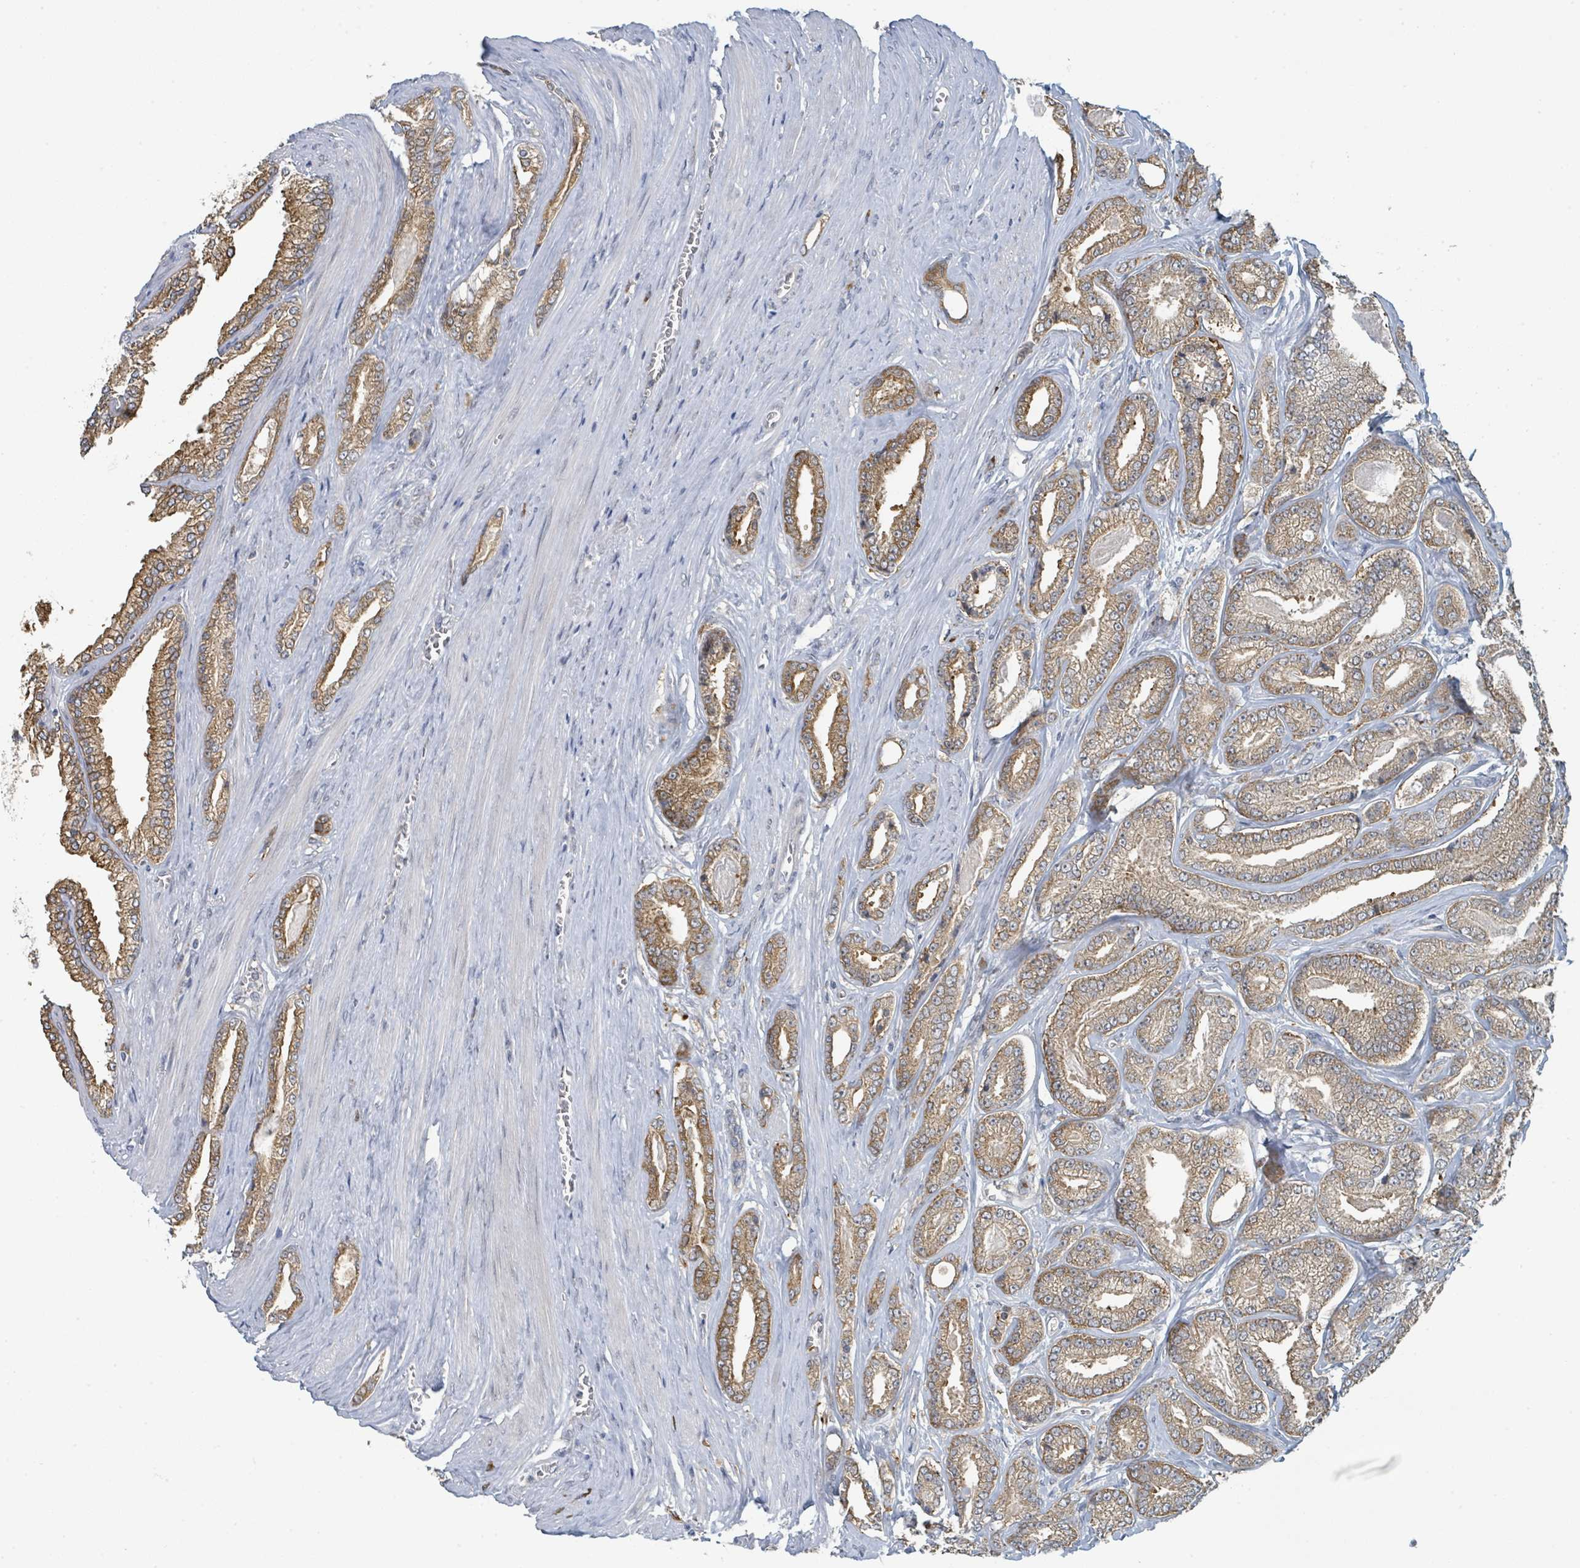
{"staining": {"intensity": "moderate", "quantity": ">75%", "location": "cytoplasmic/membranous"}, "tissue": "prostate cancer", "cell_type": "Tumor cells", "image_type": "cancer", "snomed": [{"axis": "morphology", "description": "Adenocarcinoma, NOS"}, {"axis": "topography", "description": "Prostate and seminal vesicle, NOS"}], "caption": "Immunohistochemistry of human prostate cancer (adenocarcinoma) exhibits medium levels of moderate cytoplasmic/membranous positivity in about >75% of tumor cells.", "gene": "ANKRD55", "patient": {"sex": "male", "age": 76}}